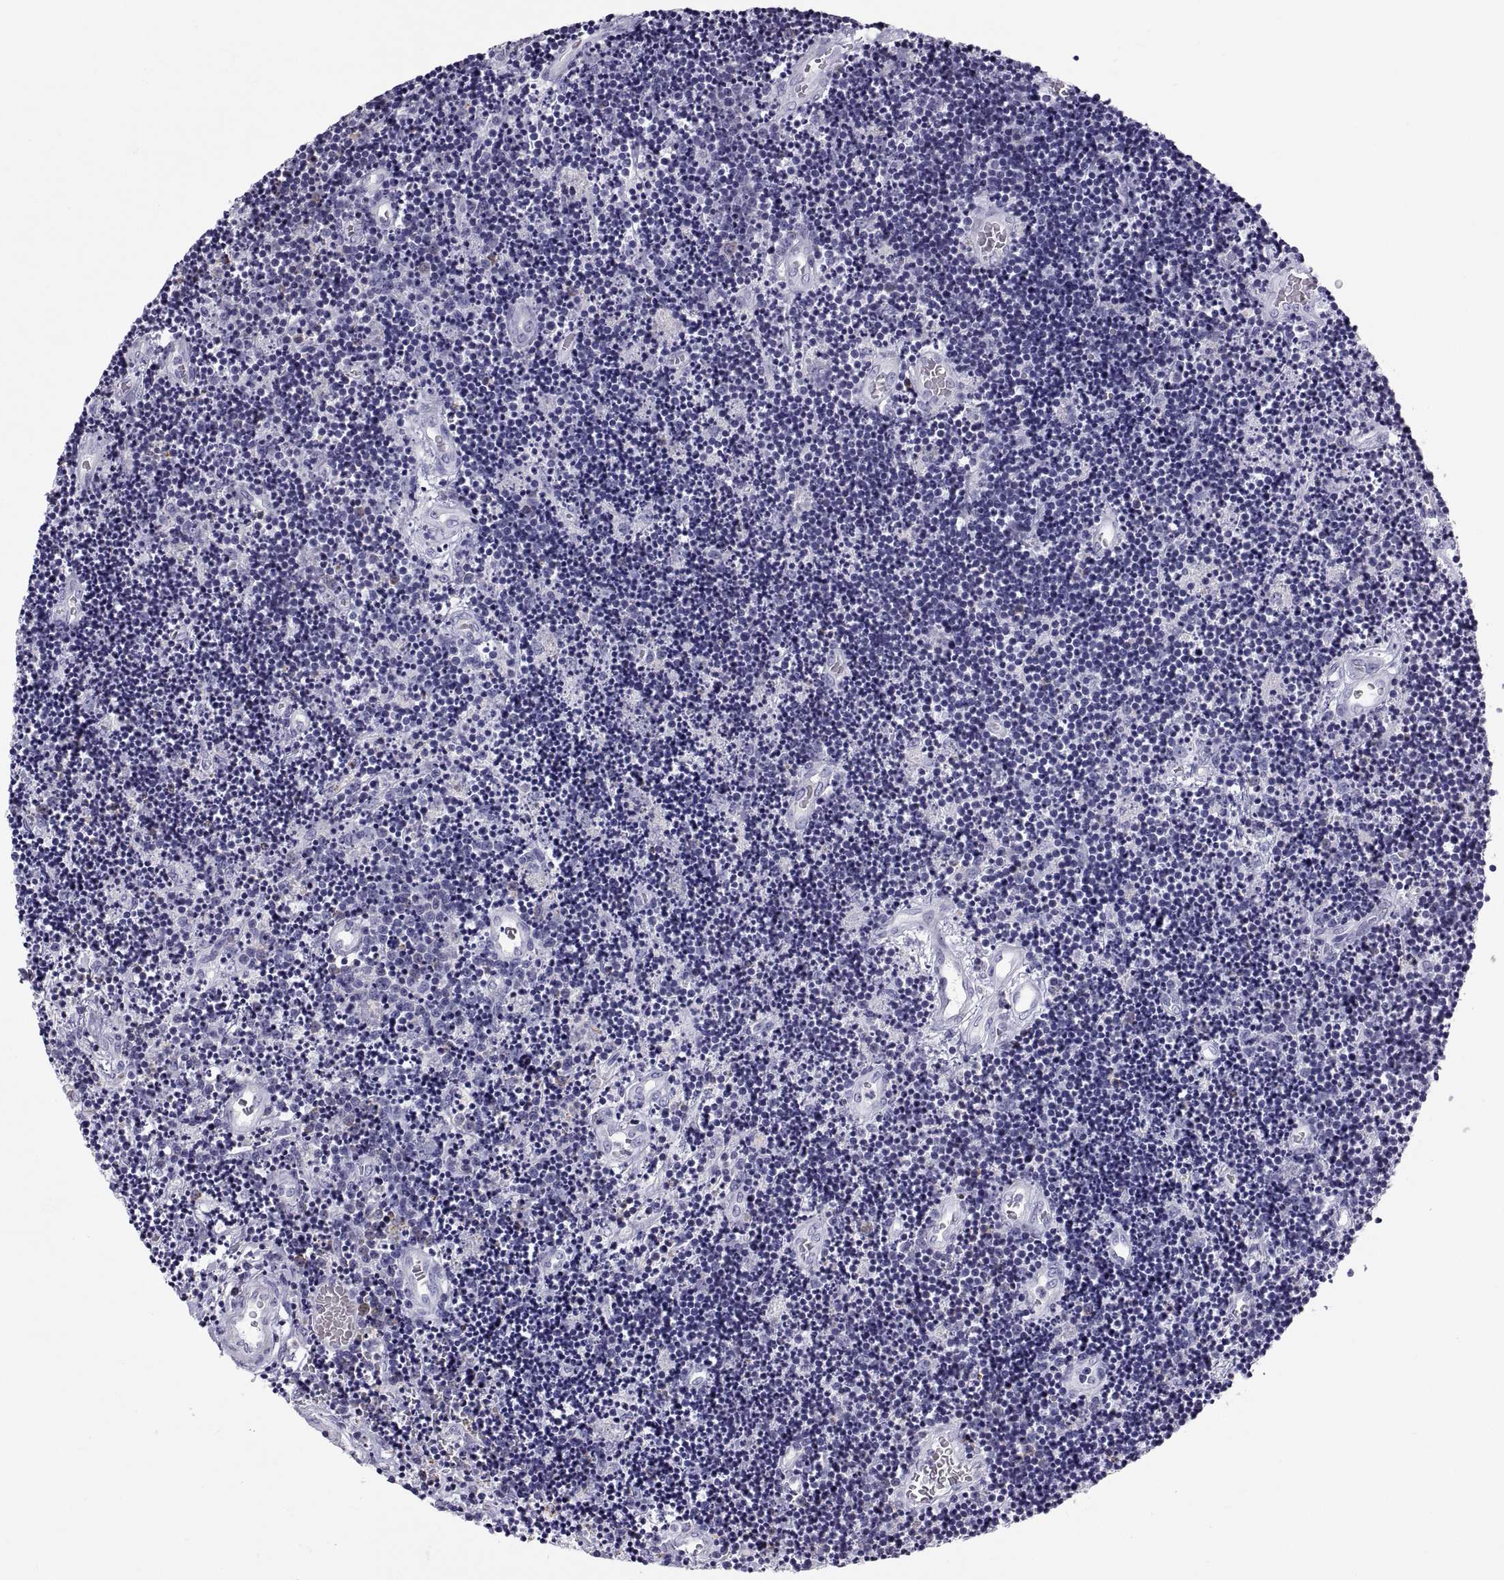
{"staining": {"intensity": "negative", "quantity": "none", "location": "none"}, "tissue": "lymphoma", "cell_type": "Tumor cells", "image_type": "cancer", "snomed": [{"axis": "morphology", "description": "Malignant lymphoma, non-Hodgkin's type, Low grade"}, {"axis": "topography", "description": "Brain"}], "caption": "This is a histopathology image of immunohistochemistry (IHC) staining of malignant lymphoma, non-Hodgkin's type (low-grade), which shows no staining in tumor cells. (Brightfield microscopy of DAB (3,3'-diaminobenzidine) IHC at high magnification).", "gene": "CT47A10", "patient": {"sex": "female", "age": 66}}